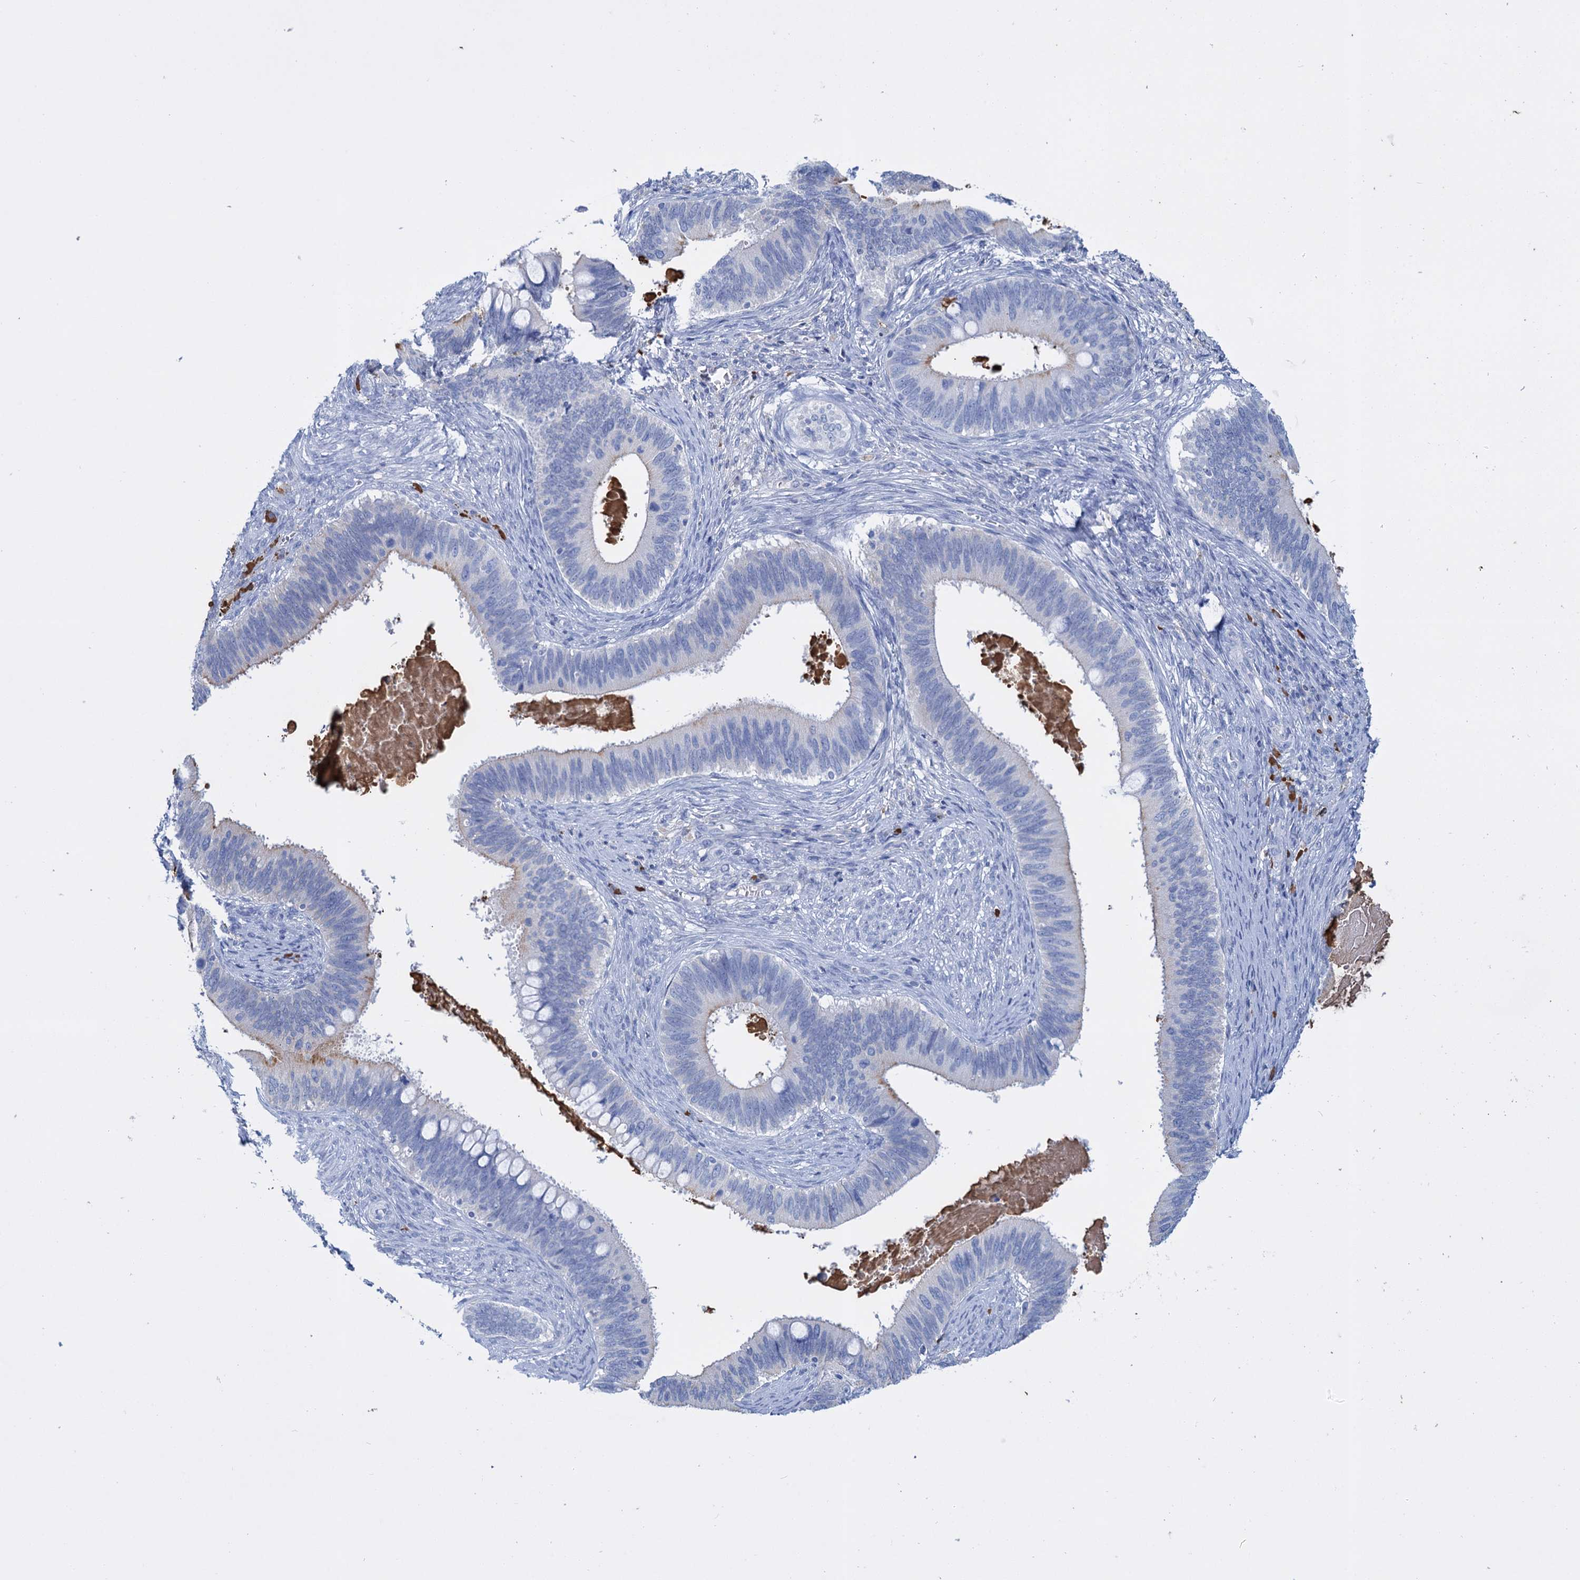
{"staining": {"intensity": "negative", "quantity": "none", "location": "none"}, "tissue": "cervical cancer", "cell_type": "Tumor cells", "image_type": "cancer", "snomed": [{"axis": "morphology", "description": "Adenocarcinoma, NOS"}, {"axis": "topography", "description": "Cervix"}], "caption": "Cervical cancer (adenocarcinoma) stained for a protein using immunohistochemistry demonstrates no positivity tumor cells.", "gene": "FBXW12", "patient": {"sex": "female", "age": 42}}